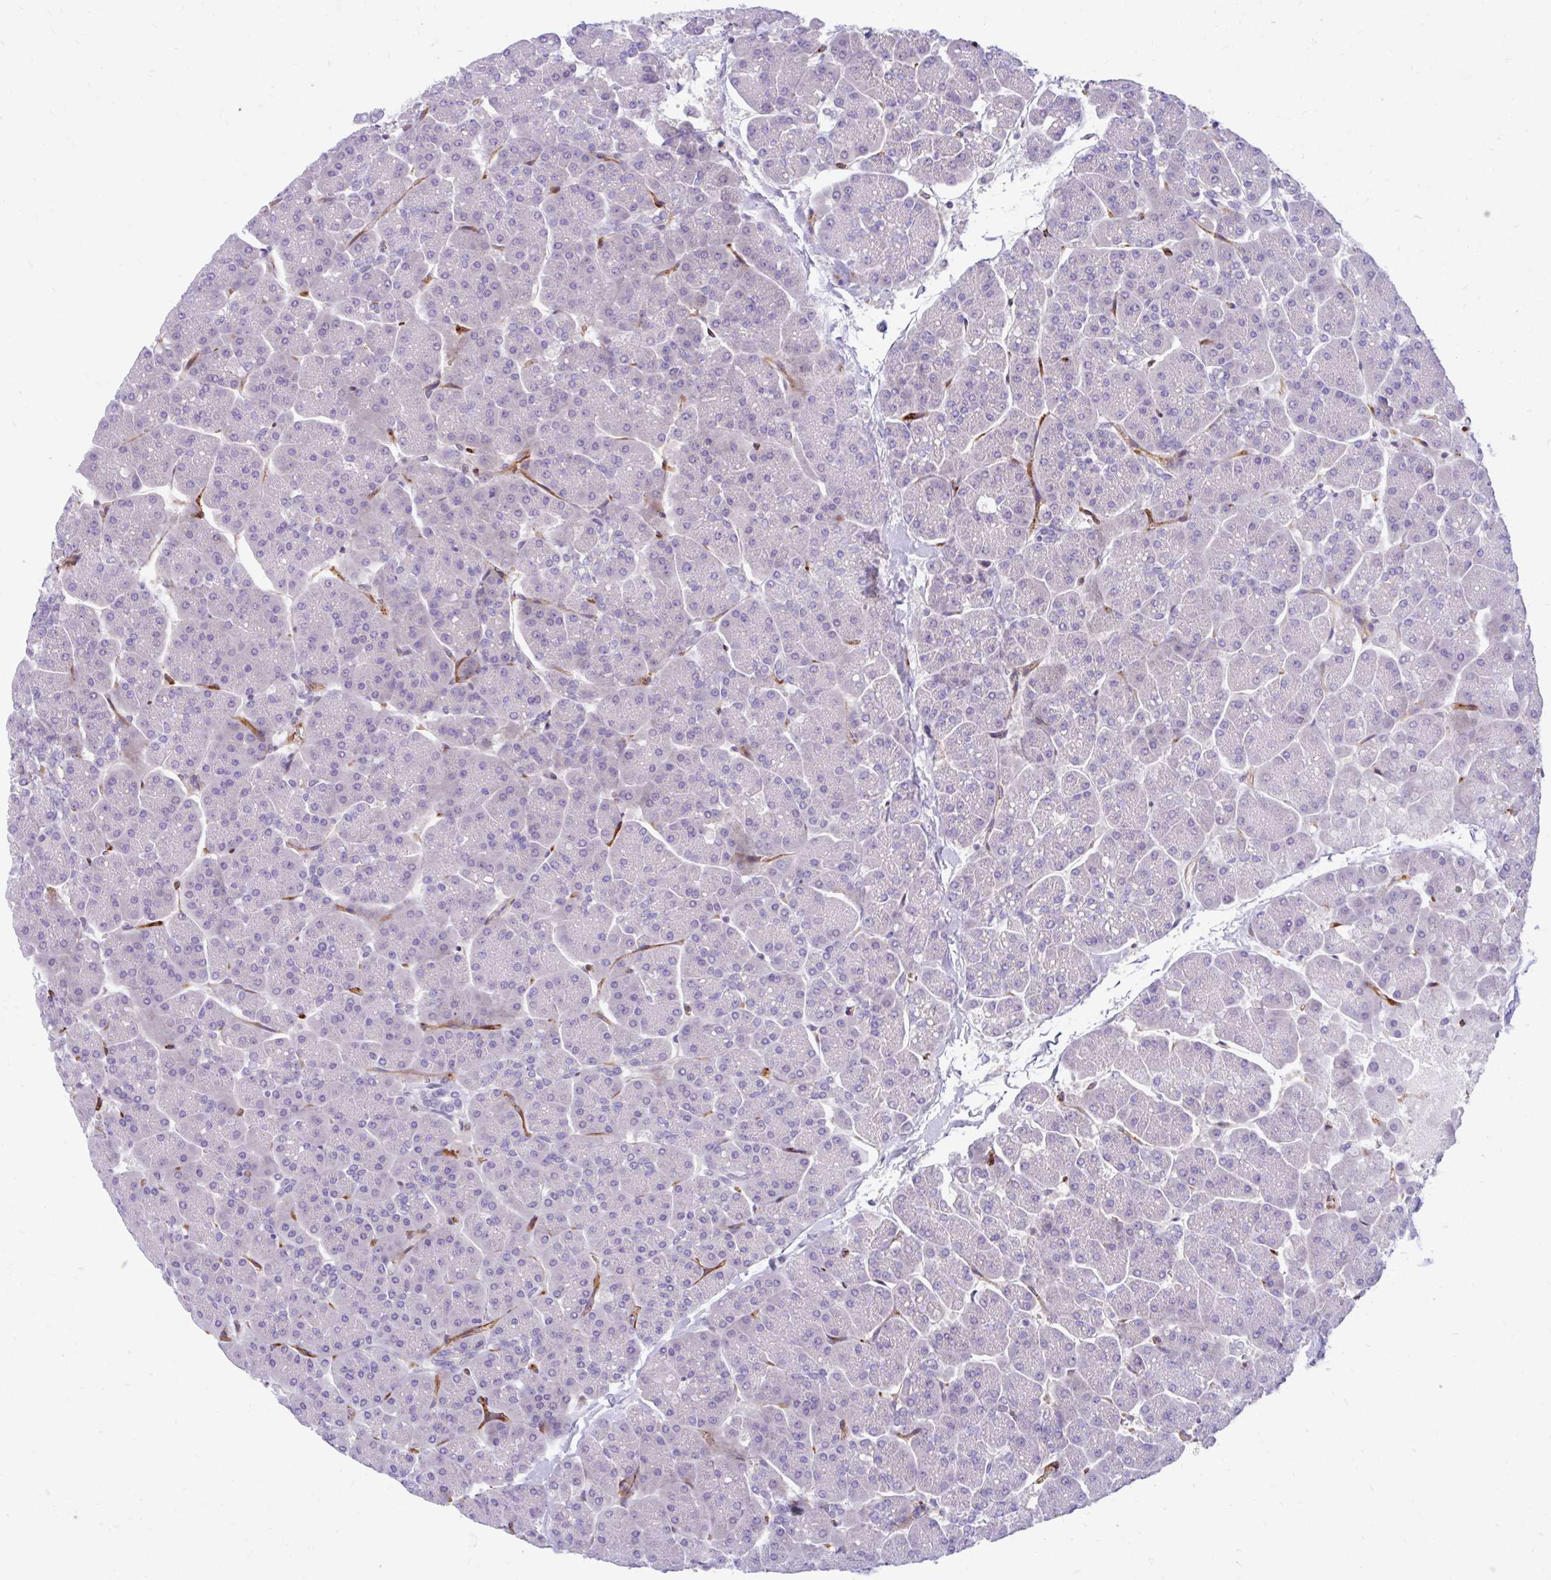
{"staining": {"intensity": "negative", "quantity": "none", "location": "none"}, "tissue": "pancreas", "cell_type": "Exocrine glandular cells", "image_type": "normal", "snomed": [{"axis": "morphology", "description": "Normal tissue, NOS"}, {"axis": "topography", "description": "Pancreas"}, {"axis": "topography", "description": "Peripheral nerve tissue"}], "caption": "Immunohistochemistry histopathology image of normal human pancreas stained for a protein (brown), which demonstrates no expression in exocrine glandular cells.", "gene": "ESPNL", "patient": {"sex": "male", "age": 54}}